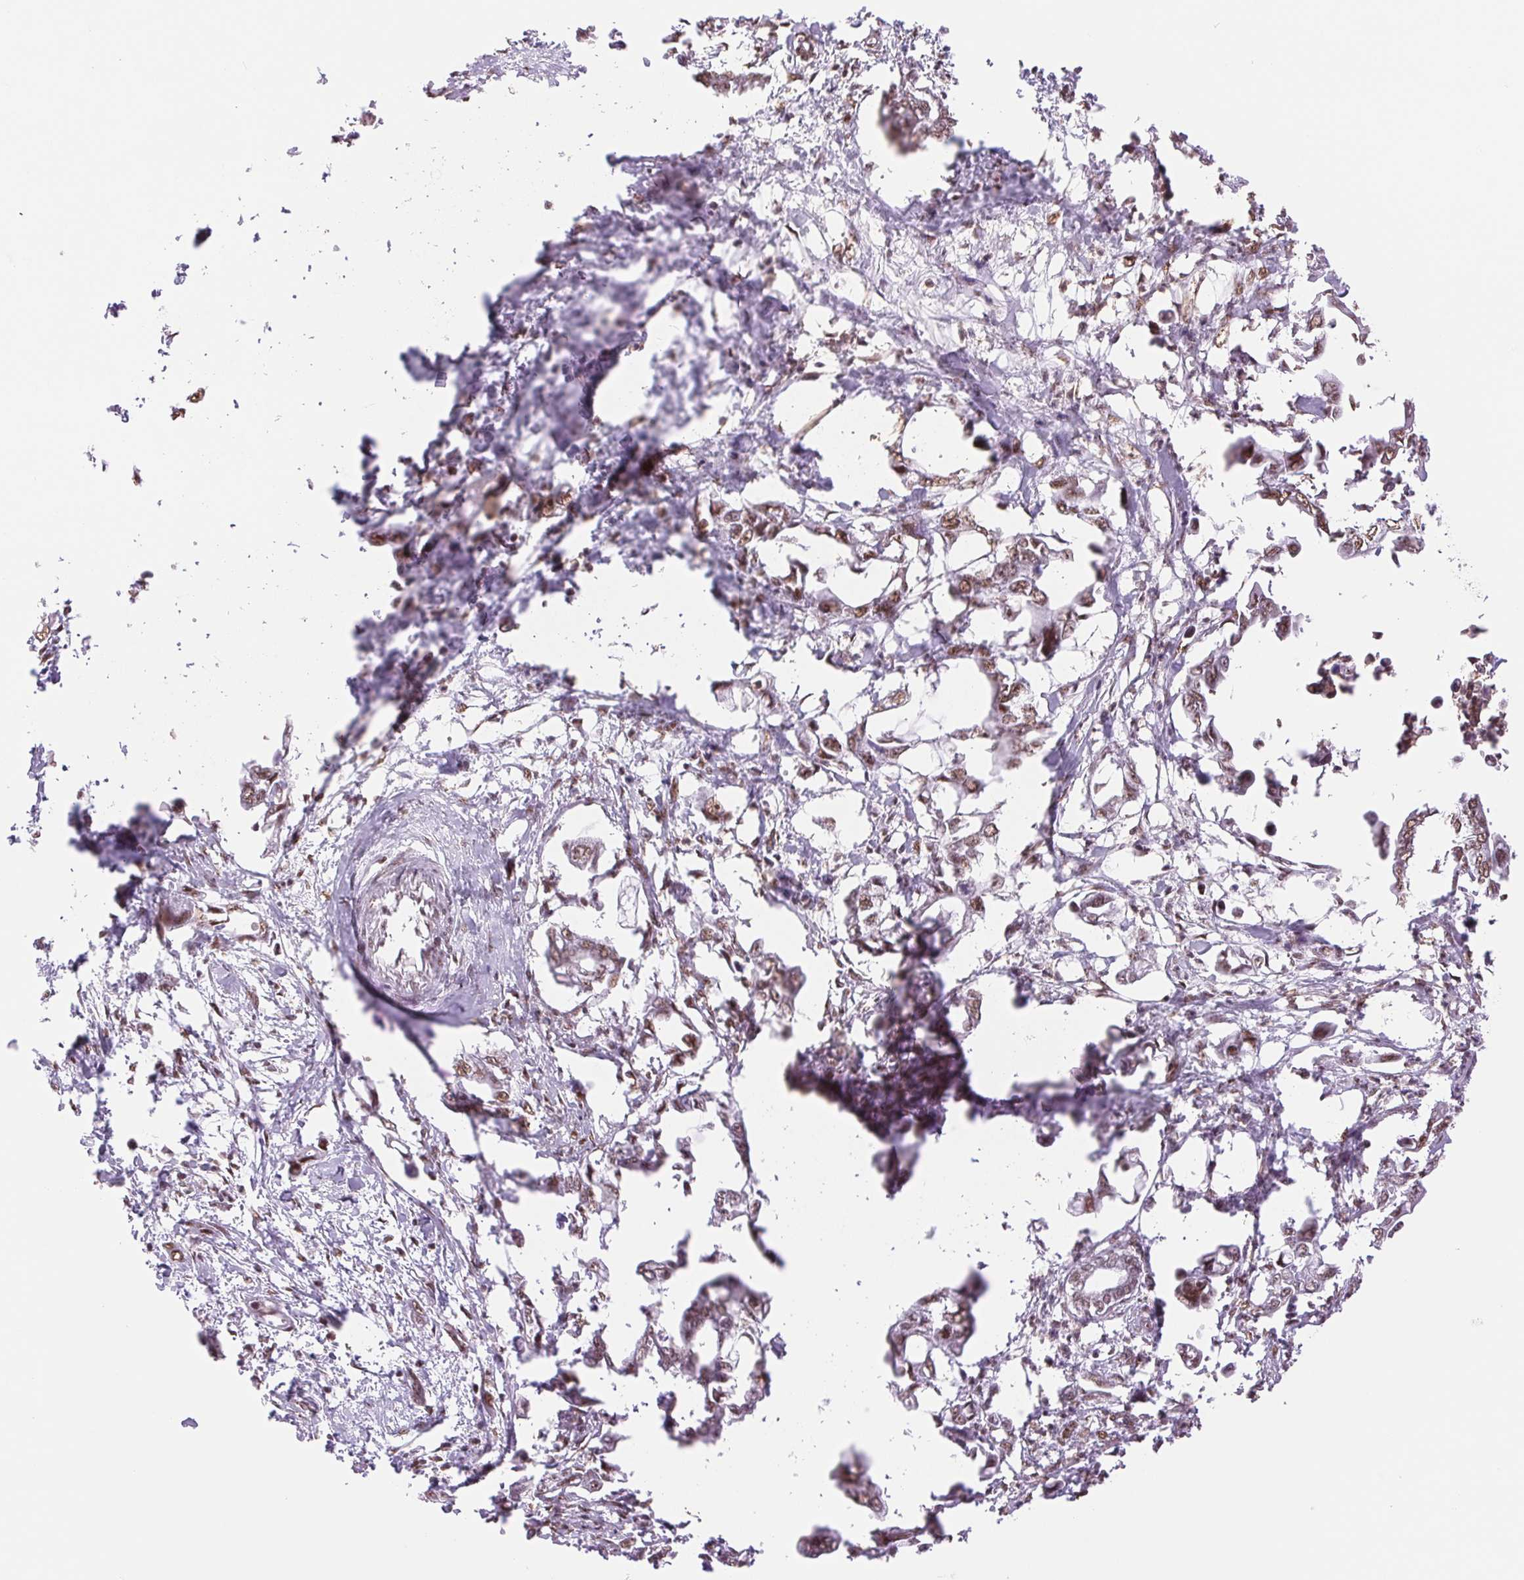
{"staining": {"intensity": "moderate", "quantity": ">75%", "location": "nuclear"}, "tissue": "pancreatic cancer", "cell_type": "Tumor cells", "image_type": "cancer", "snomed": [{"axis": "morphology", "description": "Adenocarcinoma, NOS"}, {"axis": "topography", "description": "Pancreas"}], "caption": "IHC of pancreatic cancer (adenocarcinoma) demonstrates medium levels of moderate nuclear staining in about >75% of tumor cells. The staining is performed using DAB (3,3'-diaminobenzidine) brown chromogen to label protein expression. The nuclei are counter-stained blue using hematoxylin.", "gene": "SREK1", "patient": {"sex": "male", "age": 61}}